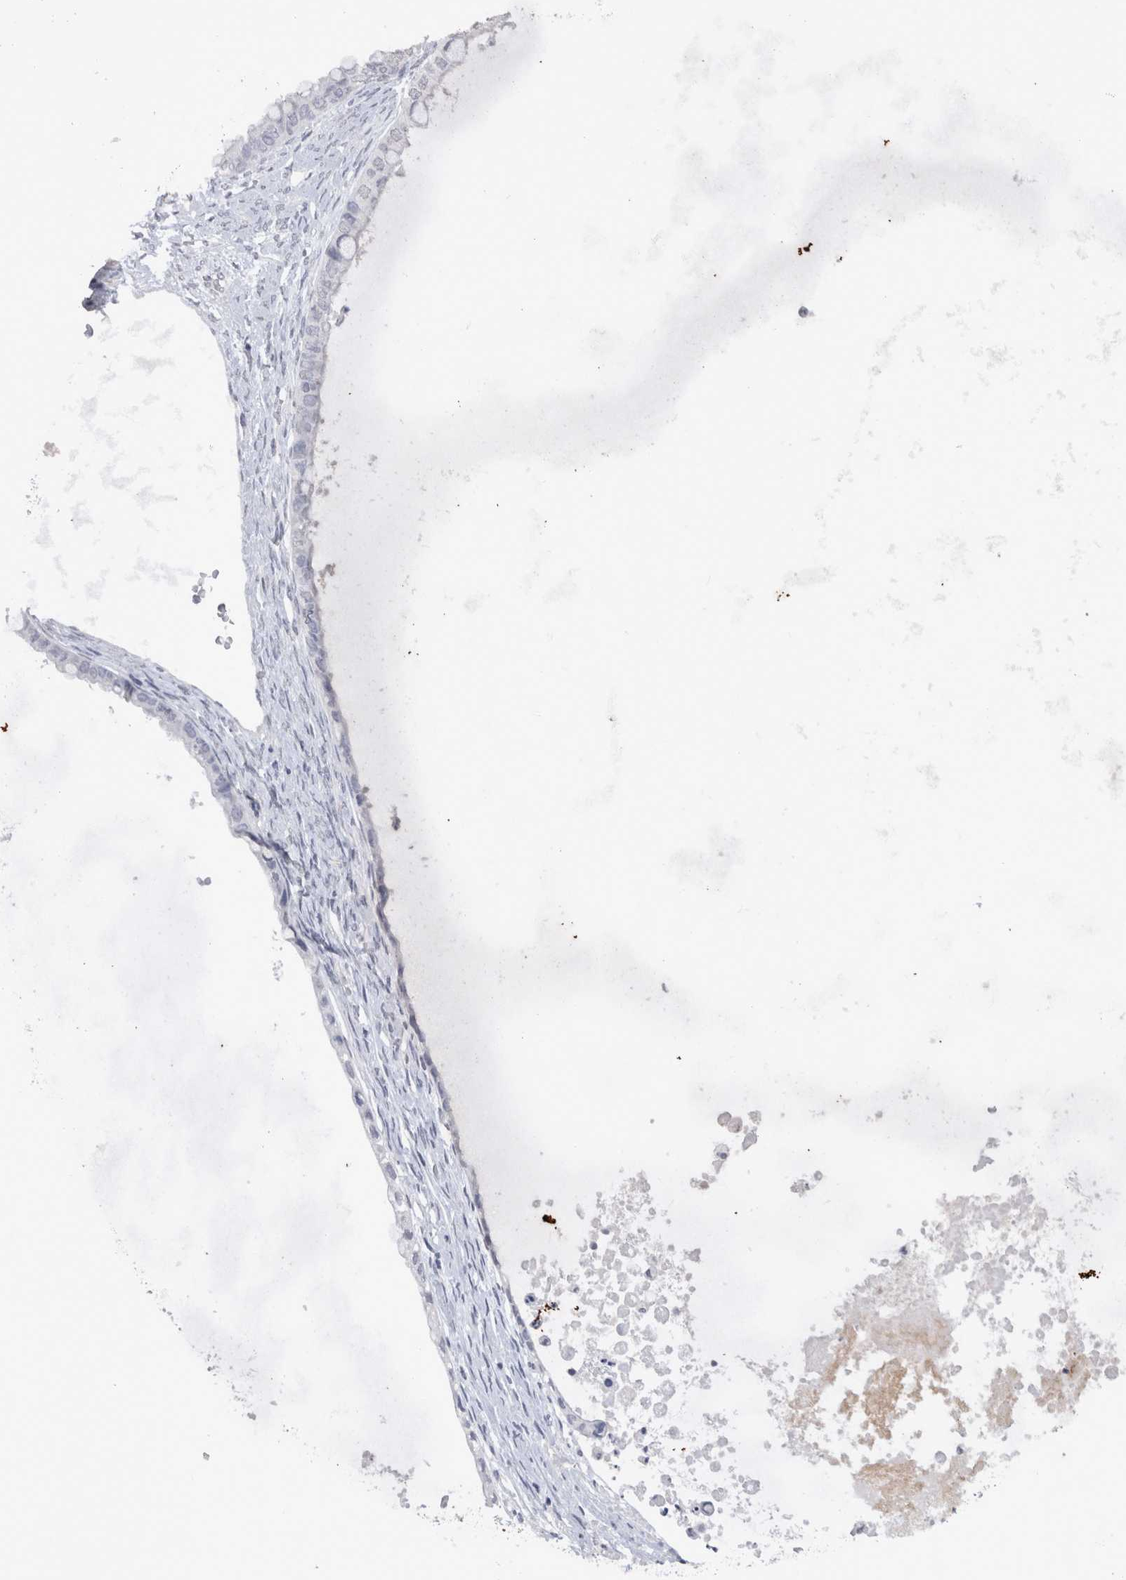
{"staining": {"intensity": "negative", "quantity": "none", "location": "none"}, "tissue": "ovarian cancer", "cell_type": "Tumor cells", "image_type": "cancer", "snomed": [{"axis": "morphology", "description": "Cystadenocarcinoma, mucinous, NOS"}, {"axis": "topography", "description": "Ovary"}], "caption": "Immunohistochemical staining of human ovarian mucinous cystadenocarcinoma shows no significant staining in tumor cells.", "gene": "CDH6", "patient": {"sex": "female", "age": 80}}